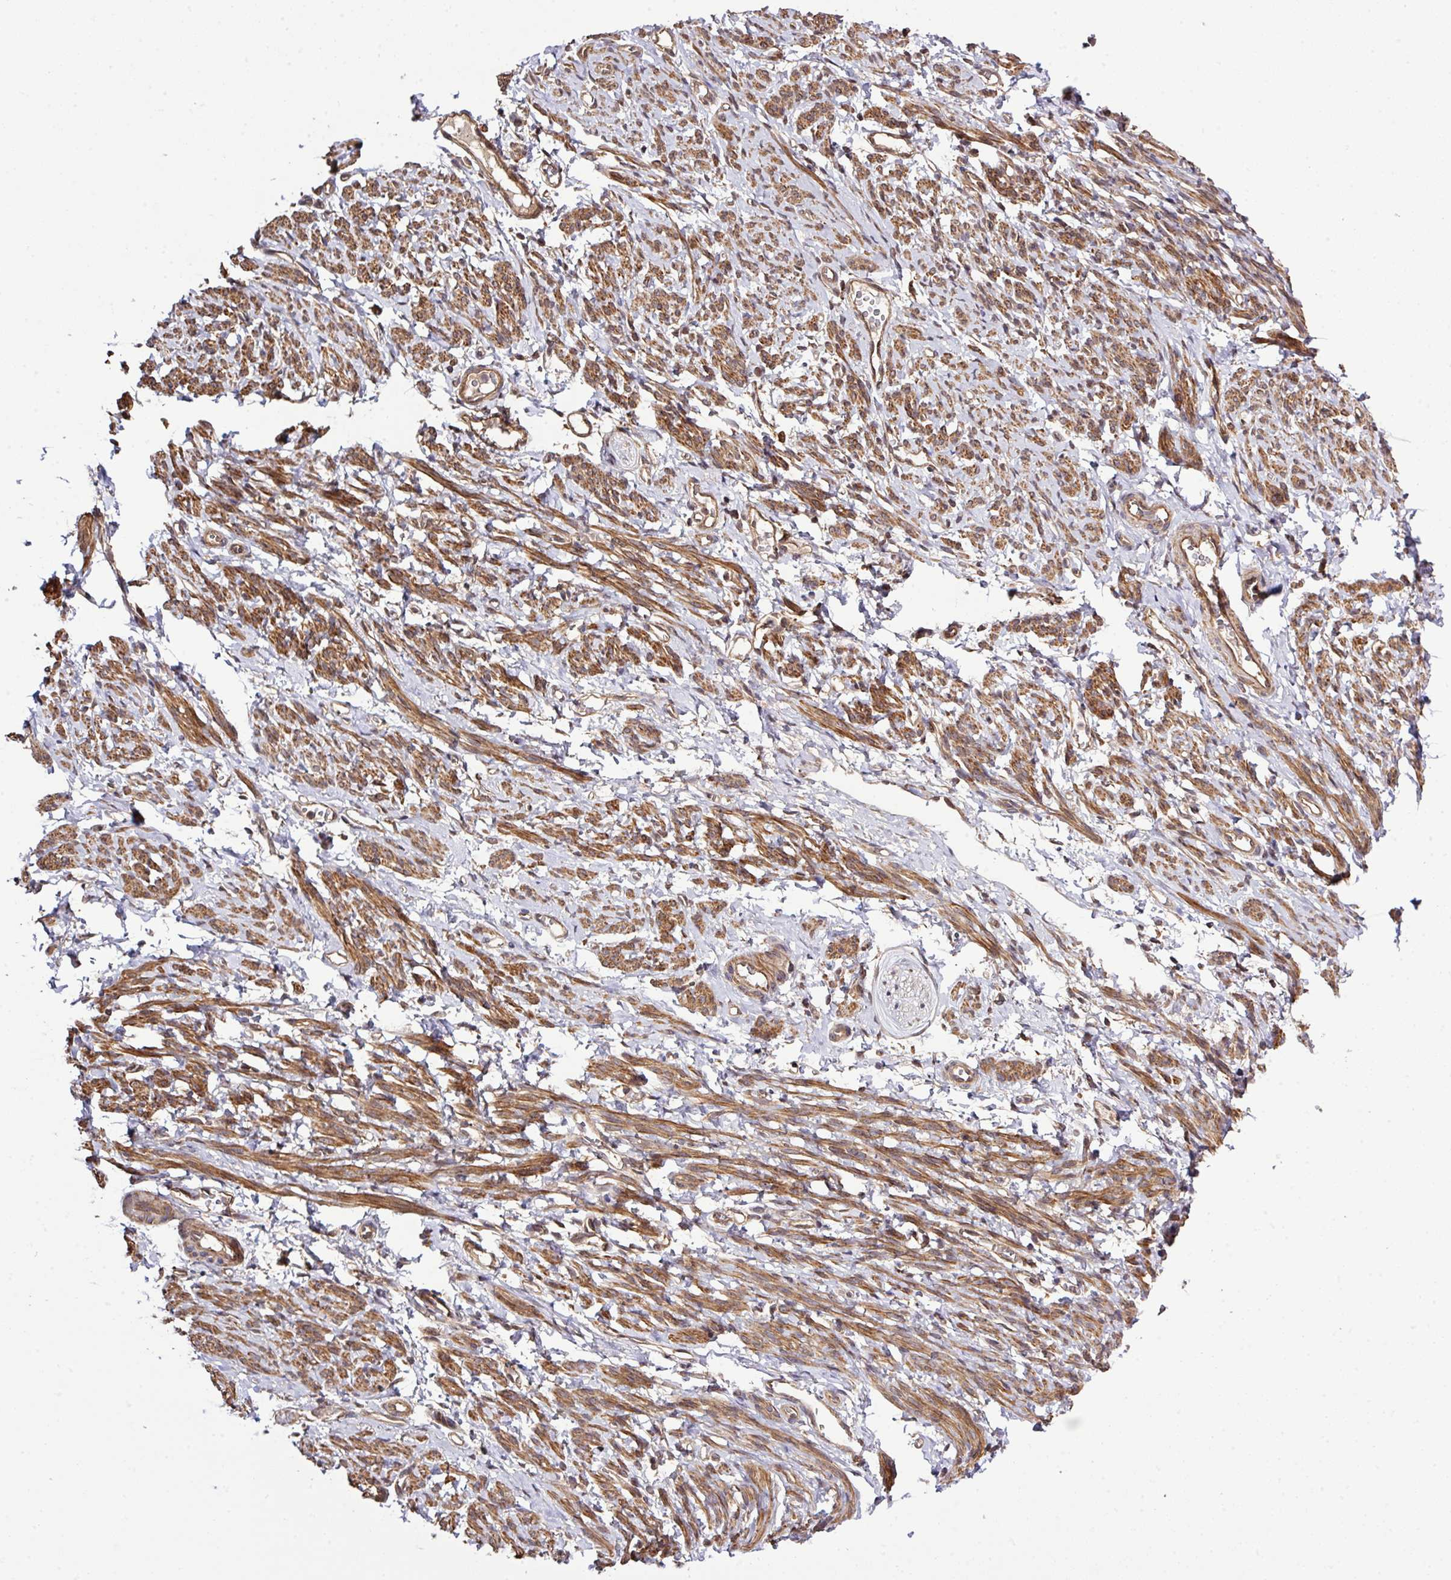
{"staining": {"intensity": "moderate", "quantity": ">75%", "location": "cytoplasmic/membranous"}, "tissue": "smooth muscle", "cell_type": "Smooth muscle cells", "image_type": "normal", "snomed": [{"axis": "morphology", "description": "Normal tissue, NOS"}, {"axis": "topography", "description": "Smooth muscle"}], "caption": "IHC photomicrograph of unremarkable smooth muscle stained for a protein (brown), which shows medium levels of moderate cytoplasmic/membranous positivity in about >75% of smooth muscle cells.", "gene": "ARPIN", "patient": {"sex": "female", "age": 65}}